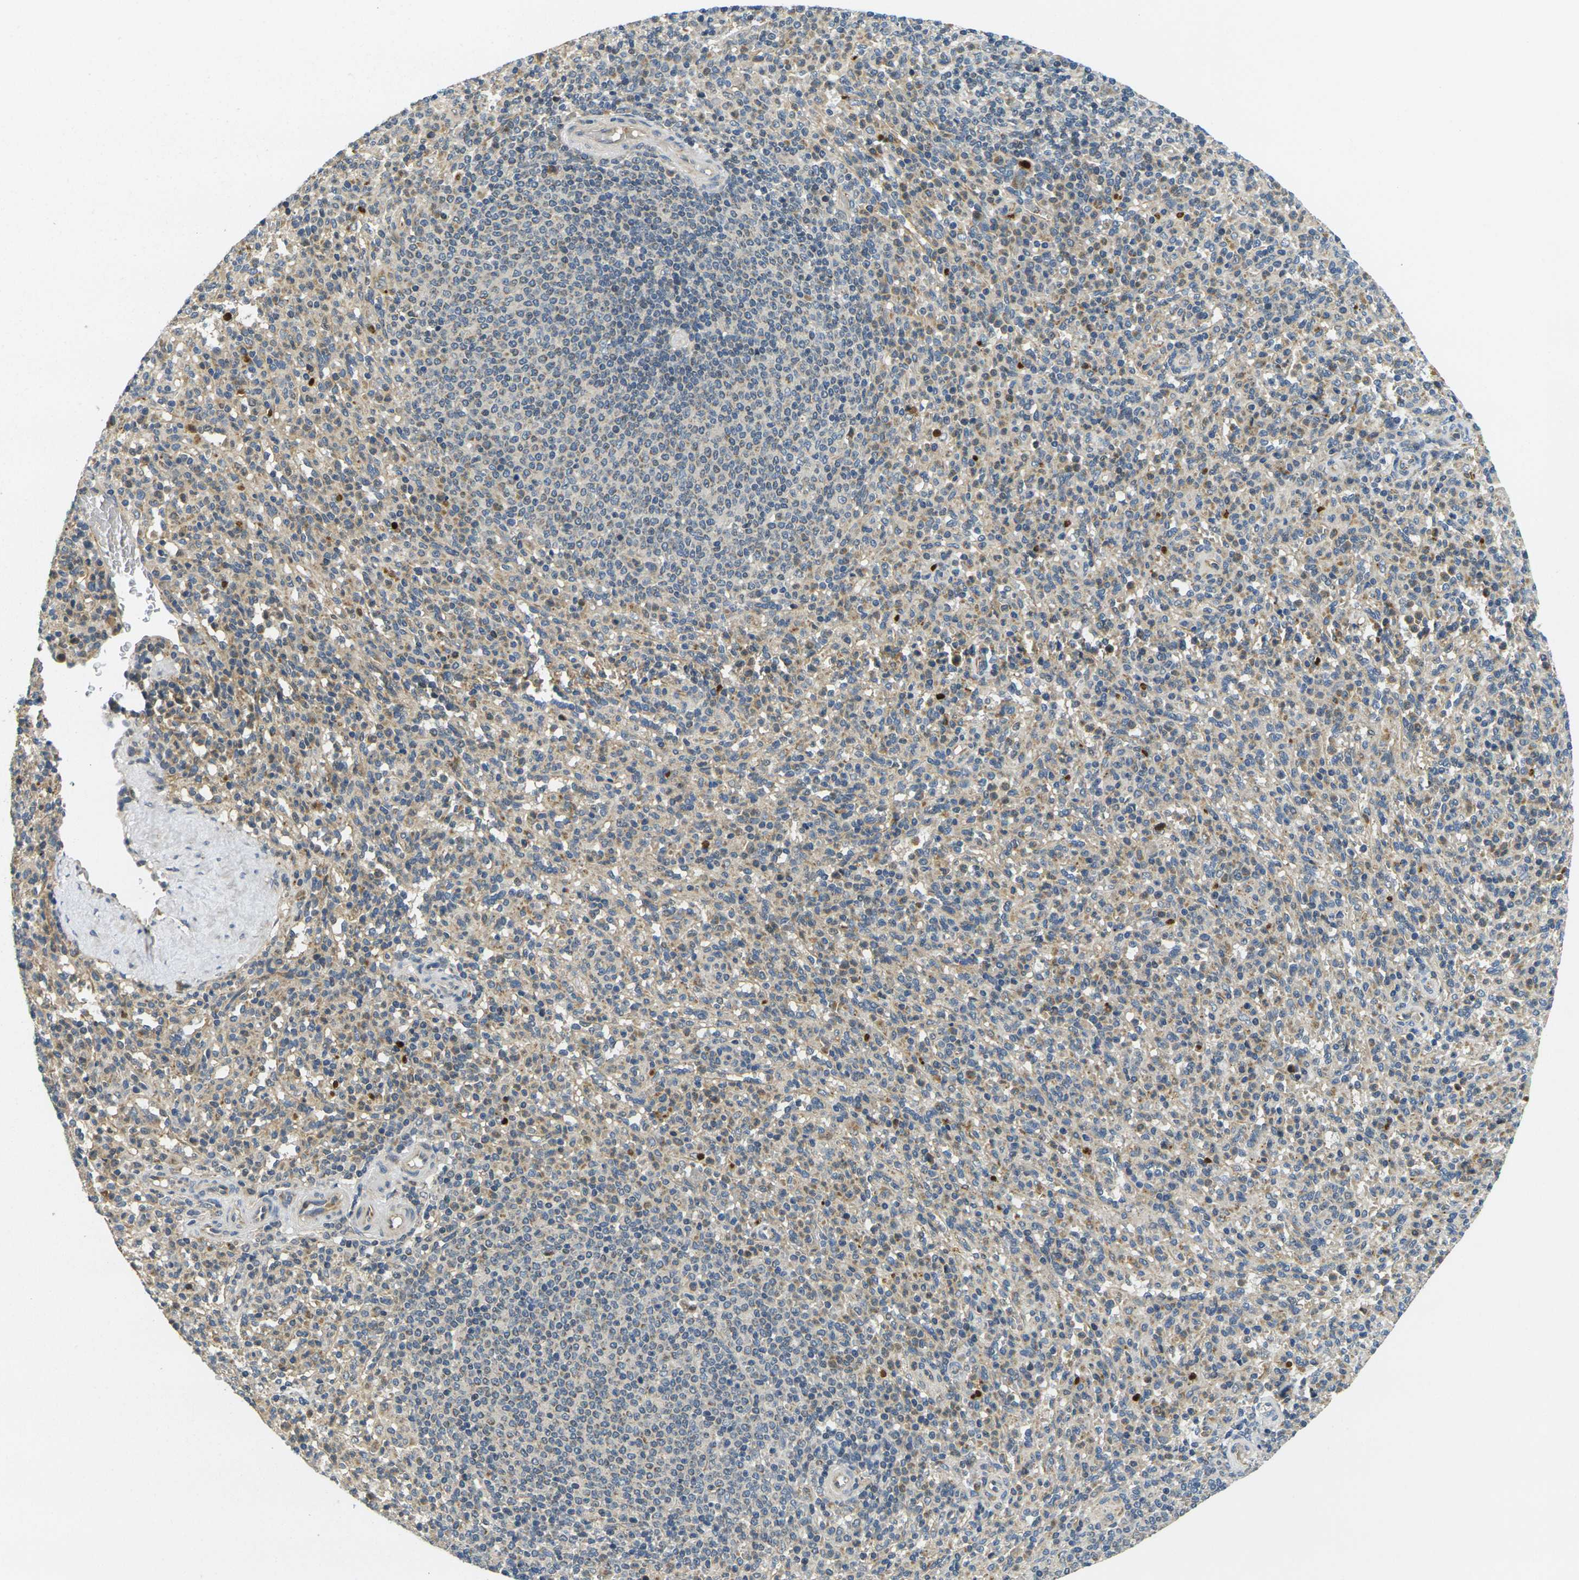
{"staining": {"intensity": "moderate", "quantity": "<25%", "location": "cytoplasmic/membranous"}, "tissue": "spleen", "cell_type": "Cells in red pulp", "image_type": "normal", "snomed": [{"axis": "morphology", "description": "Normal tissue, NOS"}, {"axis": "topography", "description": "Spleen"}], "caption": "This micrograph shows immunohistochemistry (IHC) staining of unremarkable spleen, with low moderate cytoplasmic/membranous positivity in approximately <25% of cells in red pulp.", "gene": "MINAR2", "patient": {"sex": "male", "age": 36}}